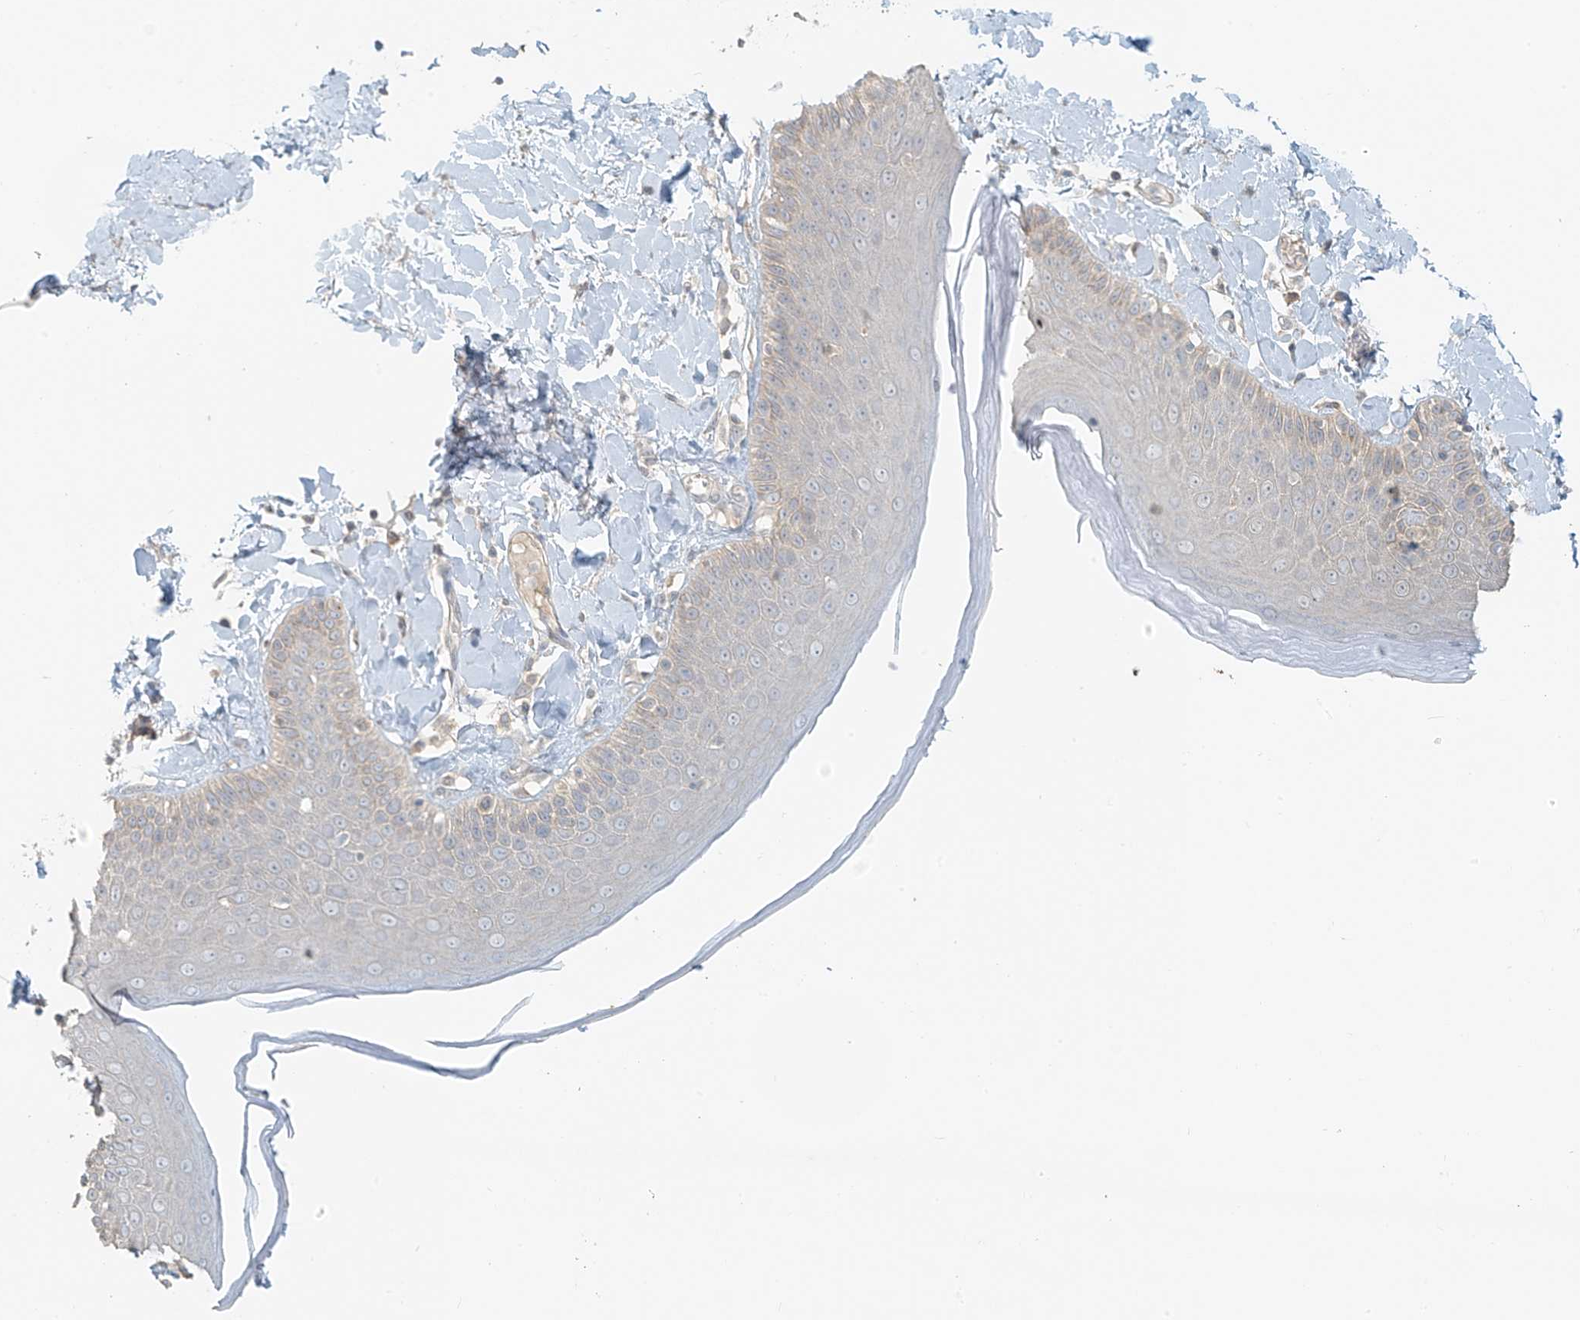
{"staining": {"intensity": "weak", "quantity": "<25%", "location": "cytoplasmic/membranous"}, "tissue": "skin", "cell_type": "Epidermal cells", "image_type": "normal", "snomed": [{"axis": "morphology", "description": "Normal tissue, NOS"}, {"axis": "topography", "description": "Anal"}], "caption": "An immunohistochemistry photomicrograph of unremarkable skin is shown. There is no staining in epidermal cells of skin.", "gene": "ABCD1", "patient": {"sex": "male", "age": 69}}